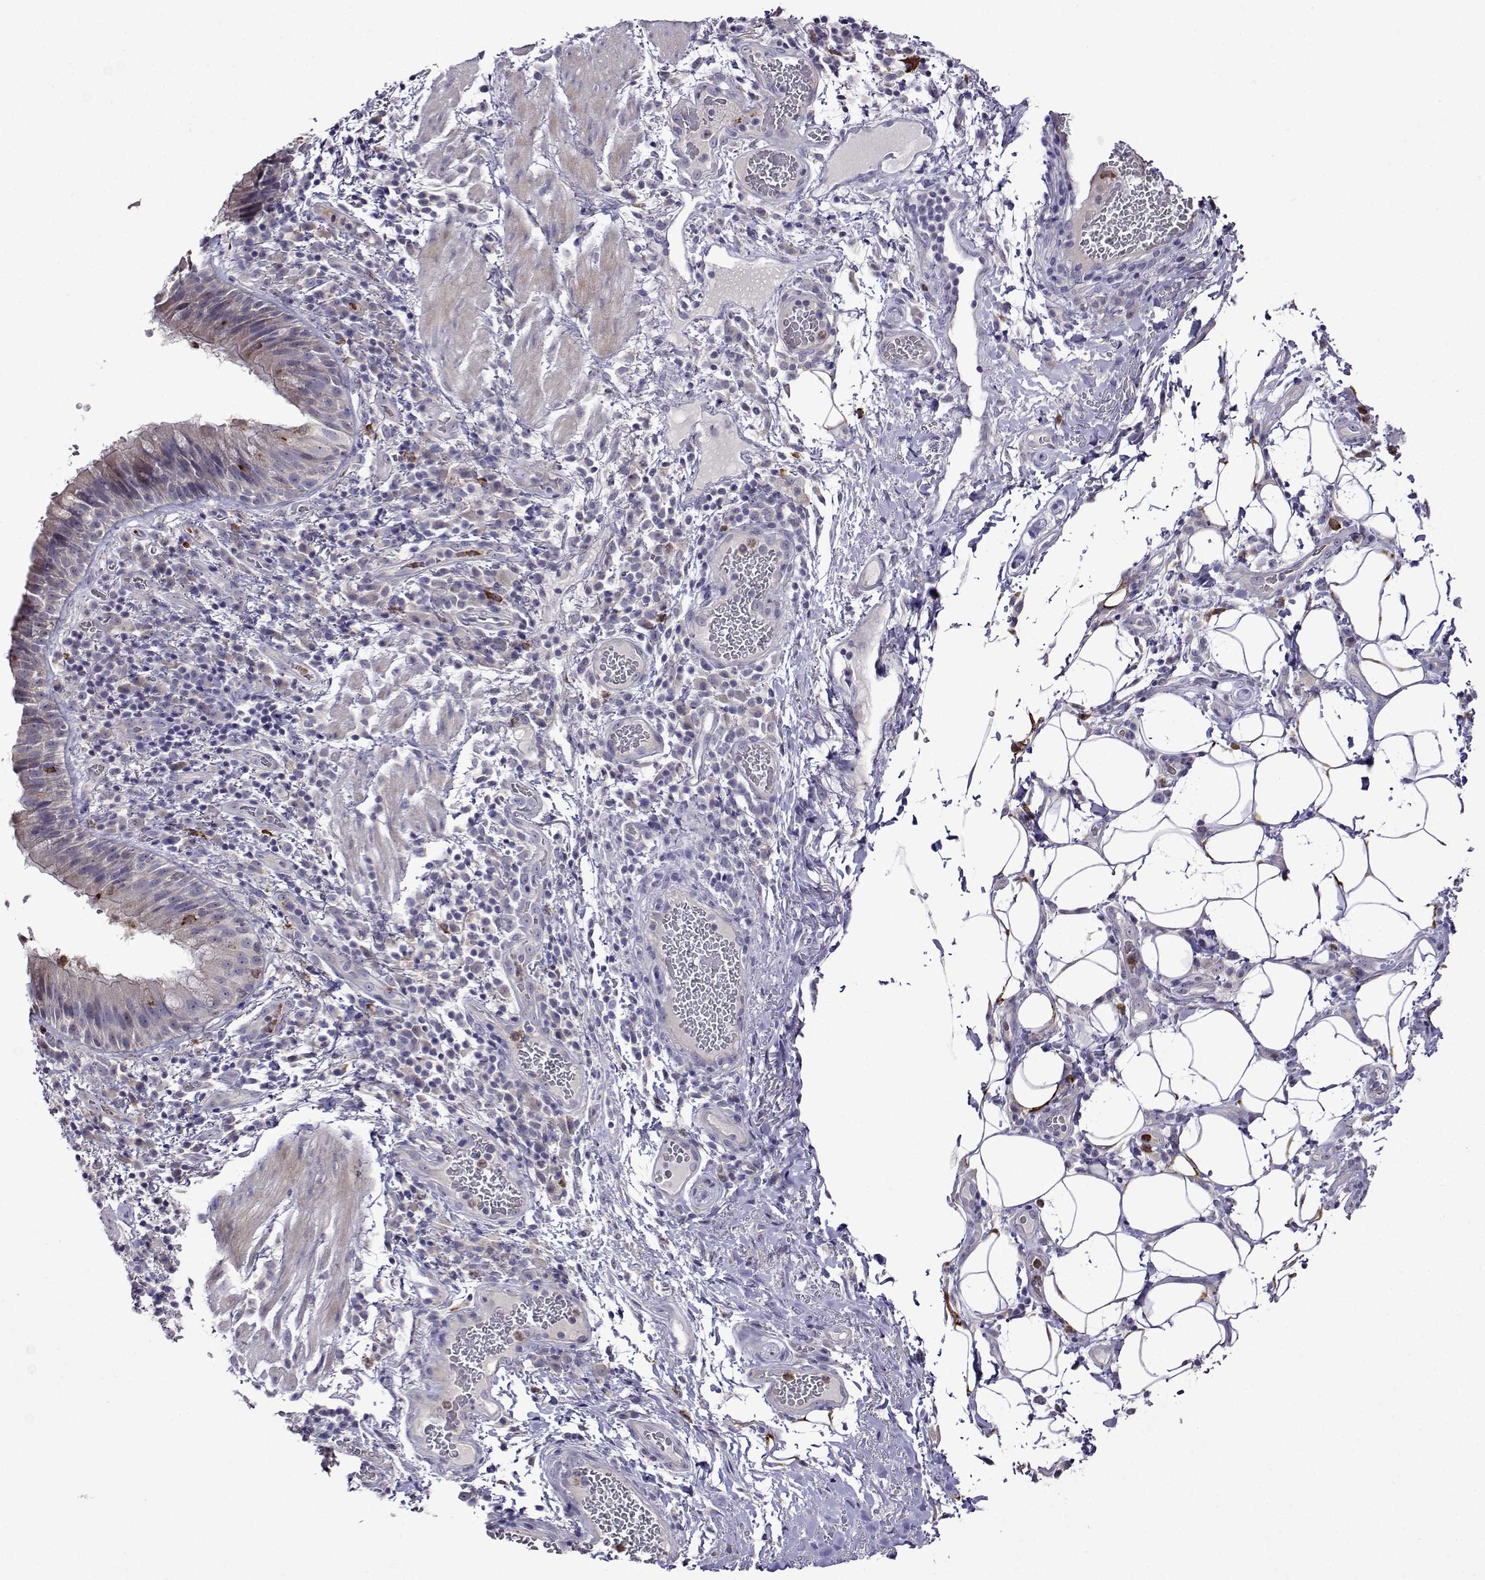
{"staining": {"intensity": "negative", "quantity": "none", "location": "none"}, "tissue": "bronchus", "cell_type": "Respiratory epithelial cells", "image_type": "normal", "snomed": [{"axis": "morphology", "description": "Normal tissue, NOS"}, {"axis": "topography", "description": "Lymph node"}, {"axis": "topography", "description": "Bronchus"}], "caption": "An immunohistochemistry micrograph of unremarkable bronchus is shown. There is no staining in respiratory epithelial cells of bronchus. The staining was performed using DAB to visualize the protein expression in brown, while the nuclei were stained in blue with hematoxylin (Magnification: 20x).", "gene": "SULT2A1", "patient": {"sex": "male", "age": 56}}